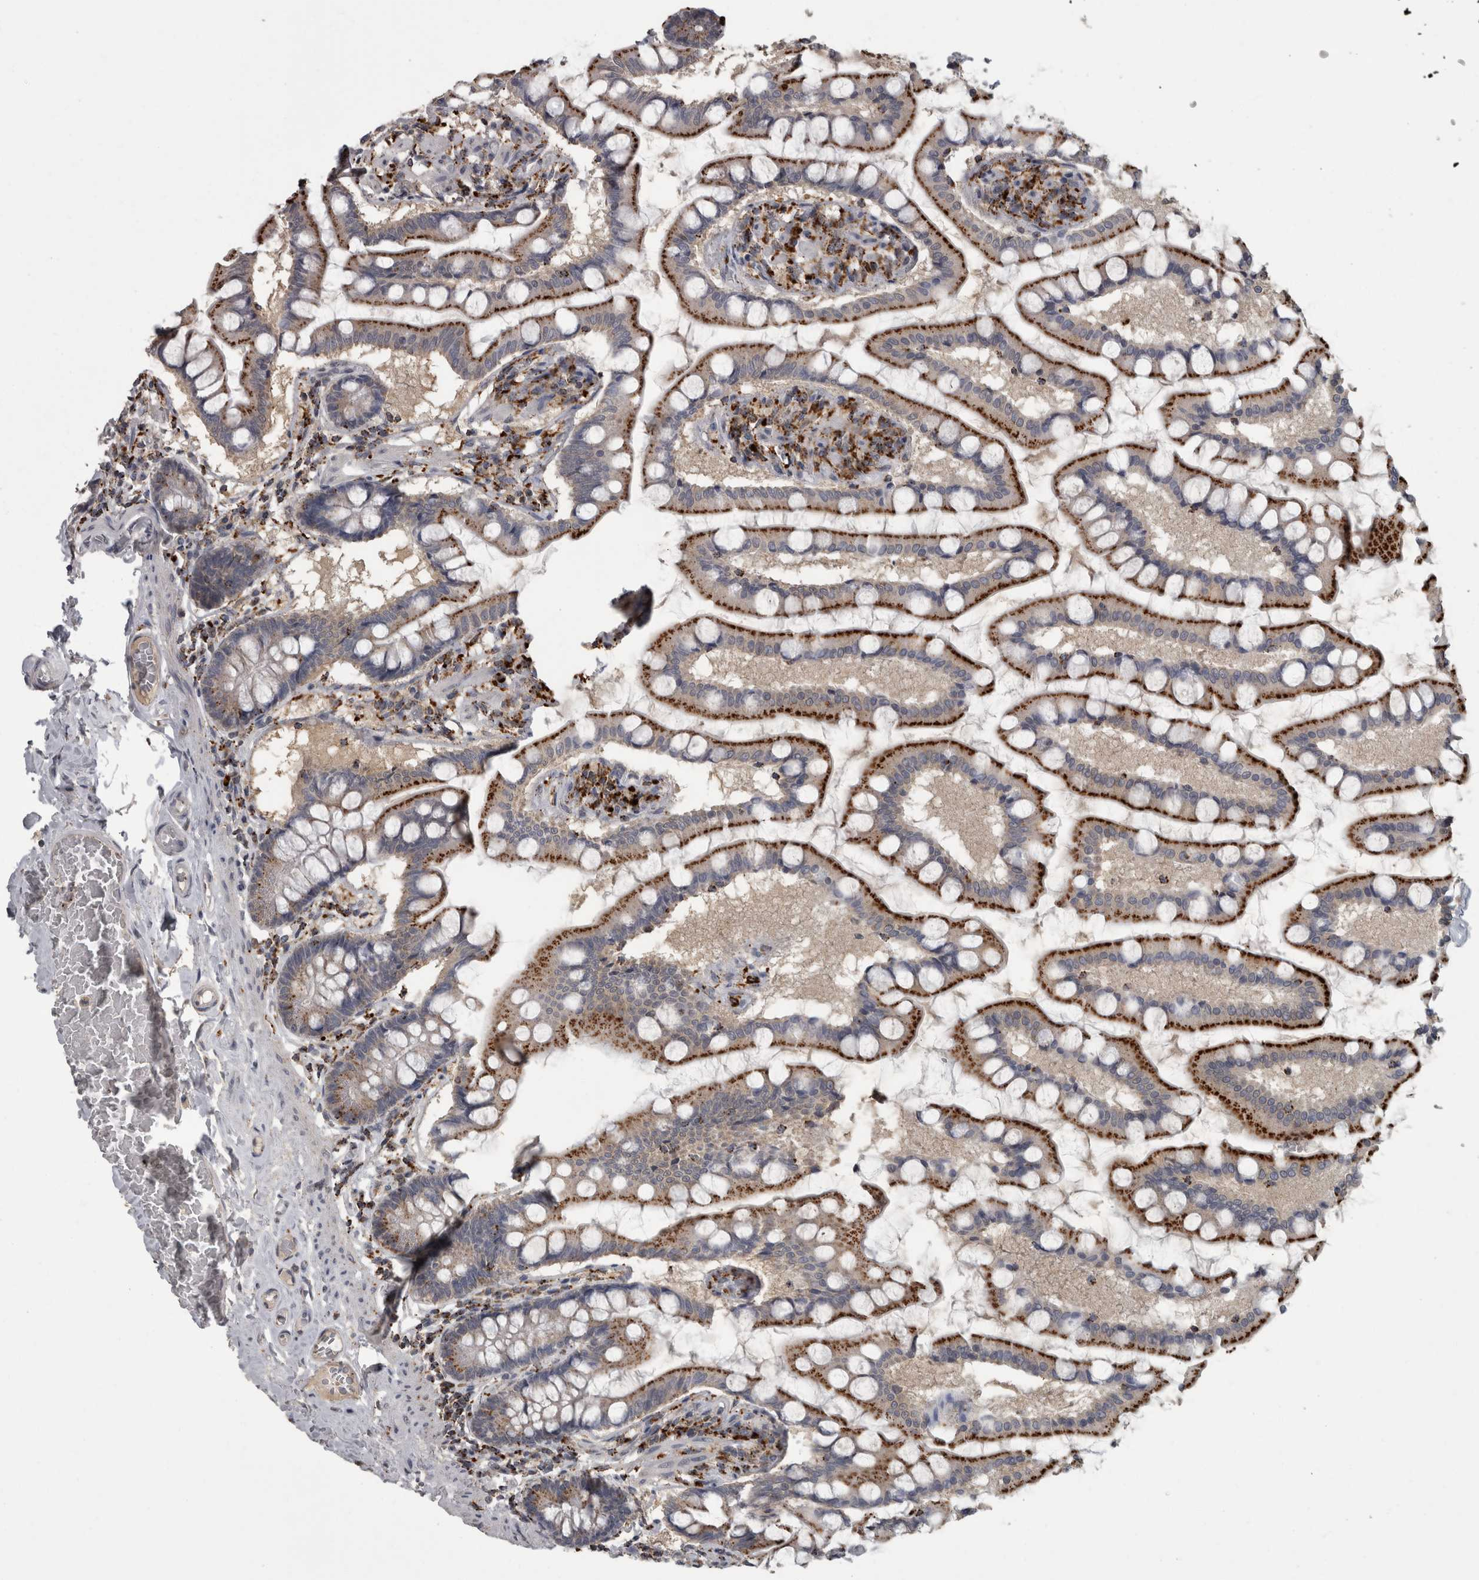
{"staining": {"intensity": "moderate", "quantity": ">75%", "location": "nuclear"}, "tissue": "small intestine", "cell_type": "Glandular cells", "image_type": "normal", "snomed": [{"axis": "morphology", "description": "Normal tissue, NOS"}, {"axis": "topography", "description": "Small intestine"}], "caption": "This is a photomicrograph of immunohistochemistry (IHC) staining of unremarkable small intestine, which shows moderate staining in the nuclear of glandular cells.", "gene": "NAAA", "patient": {"sex": "male", "age": 41}}